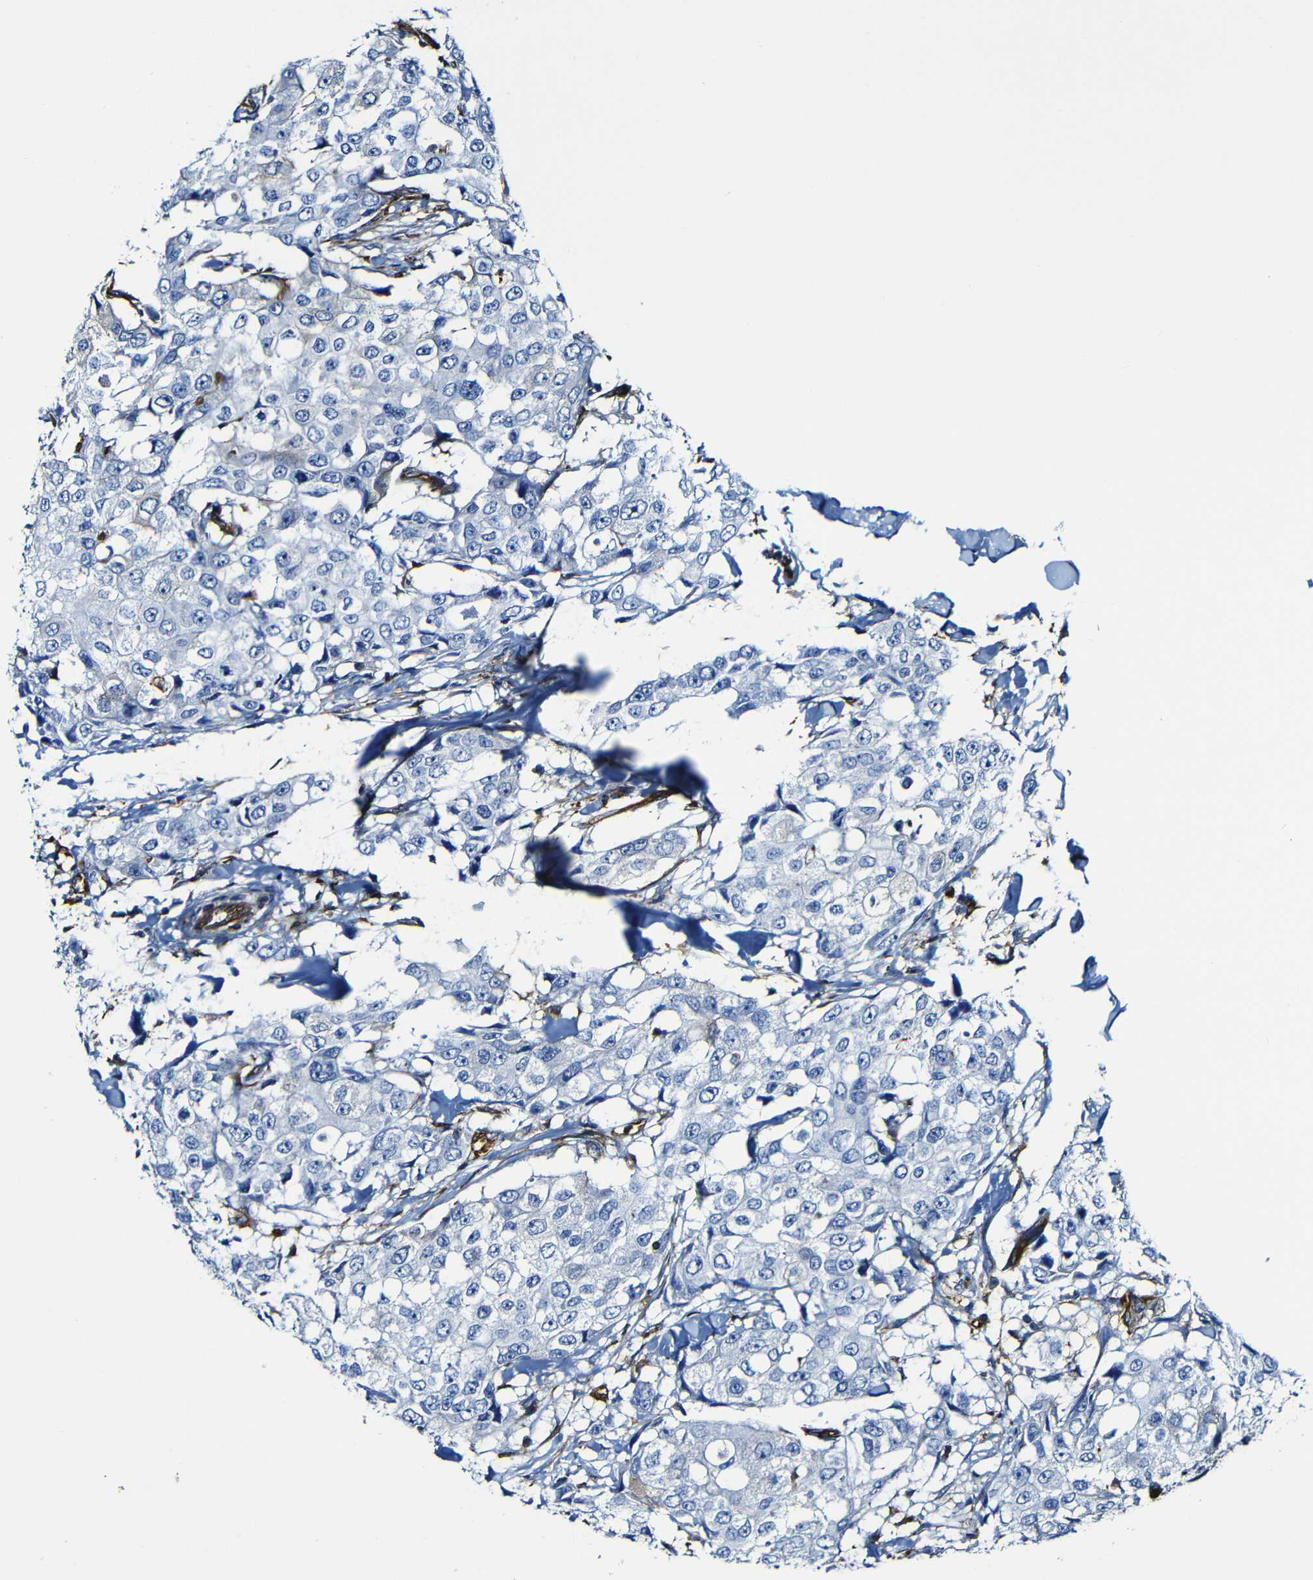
{"staining": {"intensity": "negative", "quantity": "none", "location": "none"}, "tissue": "breast cancer", "cell_type": "Tumor cells", "image_type": "cancer", "snomed": [{"axis": "morphology", "description": "Duct carcinoma"}, {"axis": "topography", "description": "Breast"}], "caption": "This is an IHC histopathology image of breast cancer. There is no staining in tumor cells.", "gene": "MSN", "patient": {"sex": "female", "age": 27}}